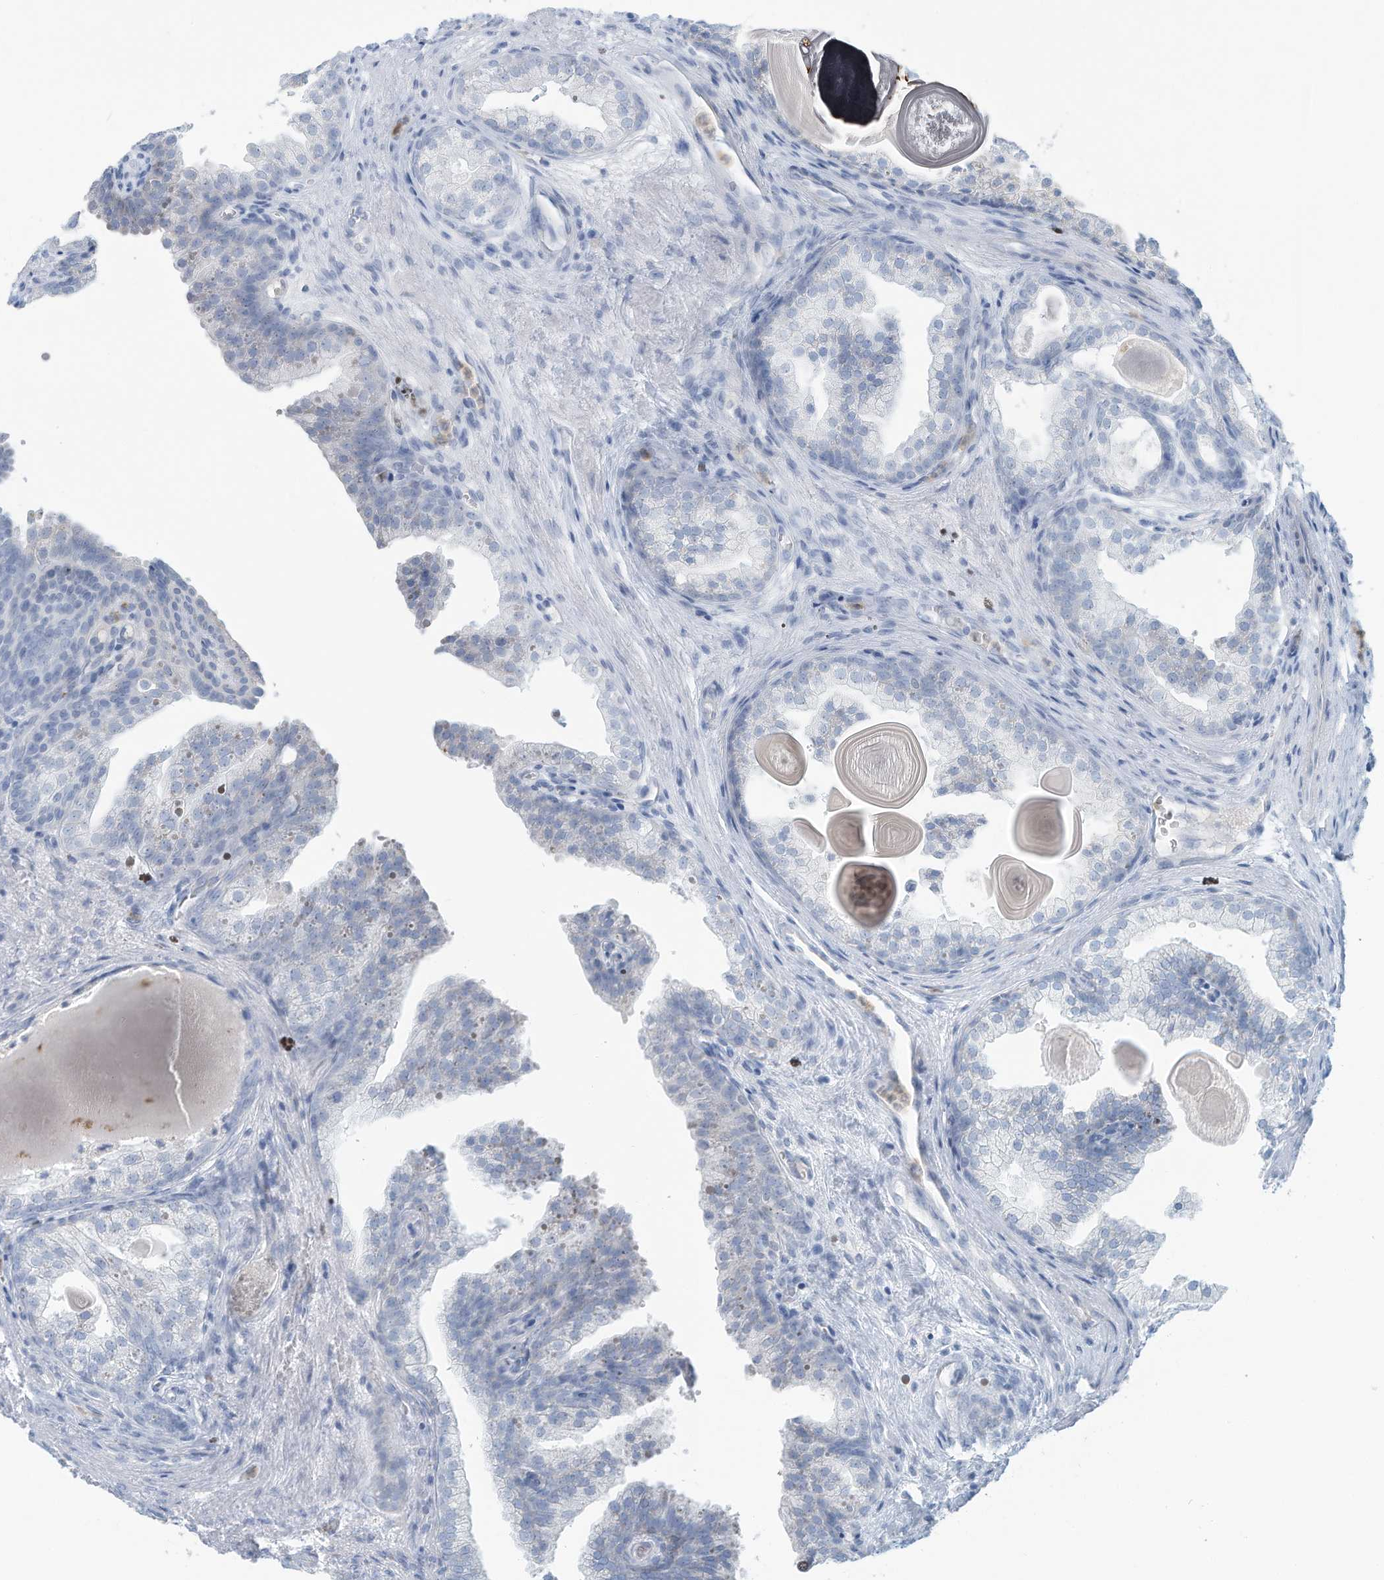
{"staining": {"intensity": "negative", "quantity": "none", "location": "none"}, "tissue": "prostate cancer", "cell_type": "Tumor cells", "image_type": "cancer", "snomed": [{"axis": "morphology", "description": "Adenocarcinoma, High grade"}, {"axis": "topography", "description": "Prostate"}], "caption": "Tumor cells are negative for protein expression in human prostate adenocarcinoma (high-grade). (DAB IHC with hematoxylin counter stain).", "gene": "ERI2", "patient": {"sex": "male", "age": 62}}